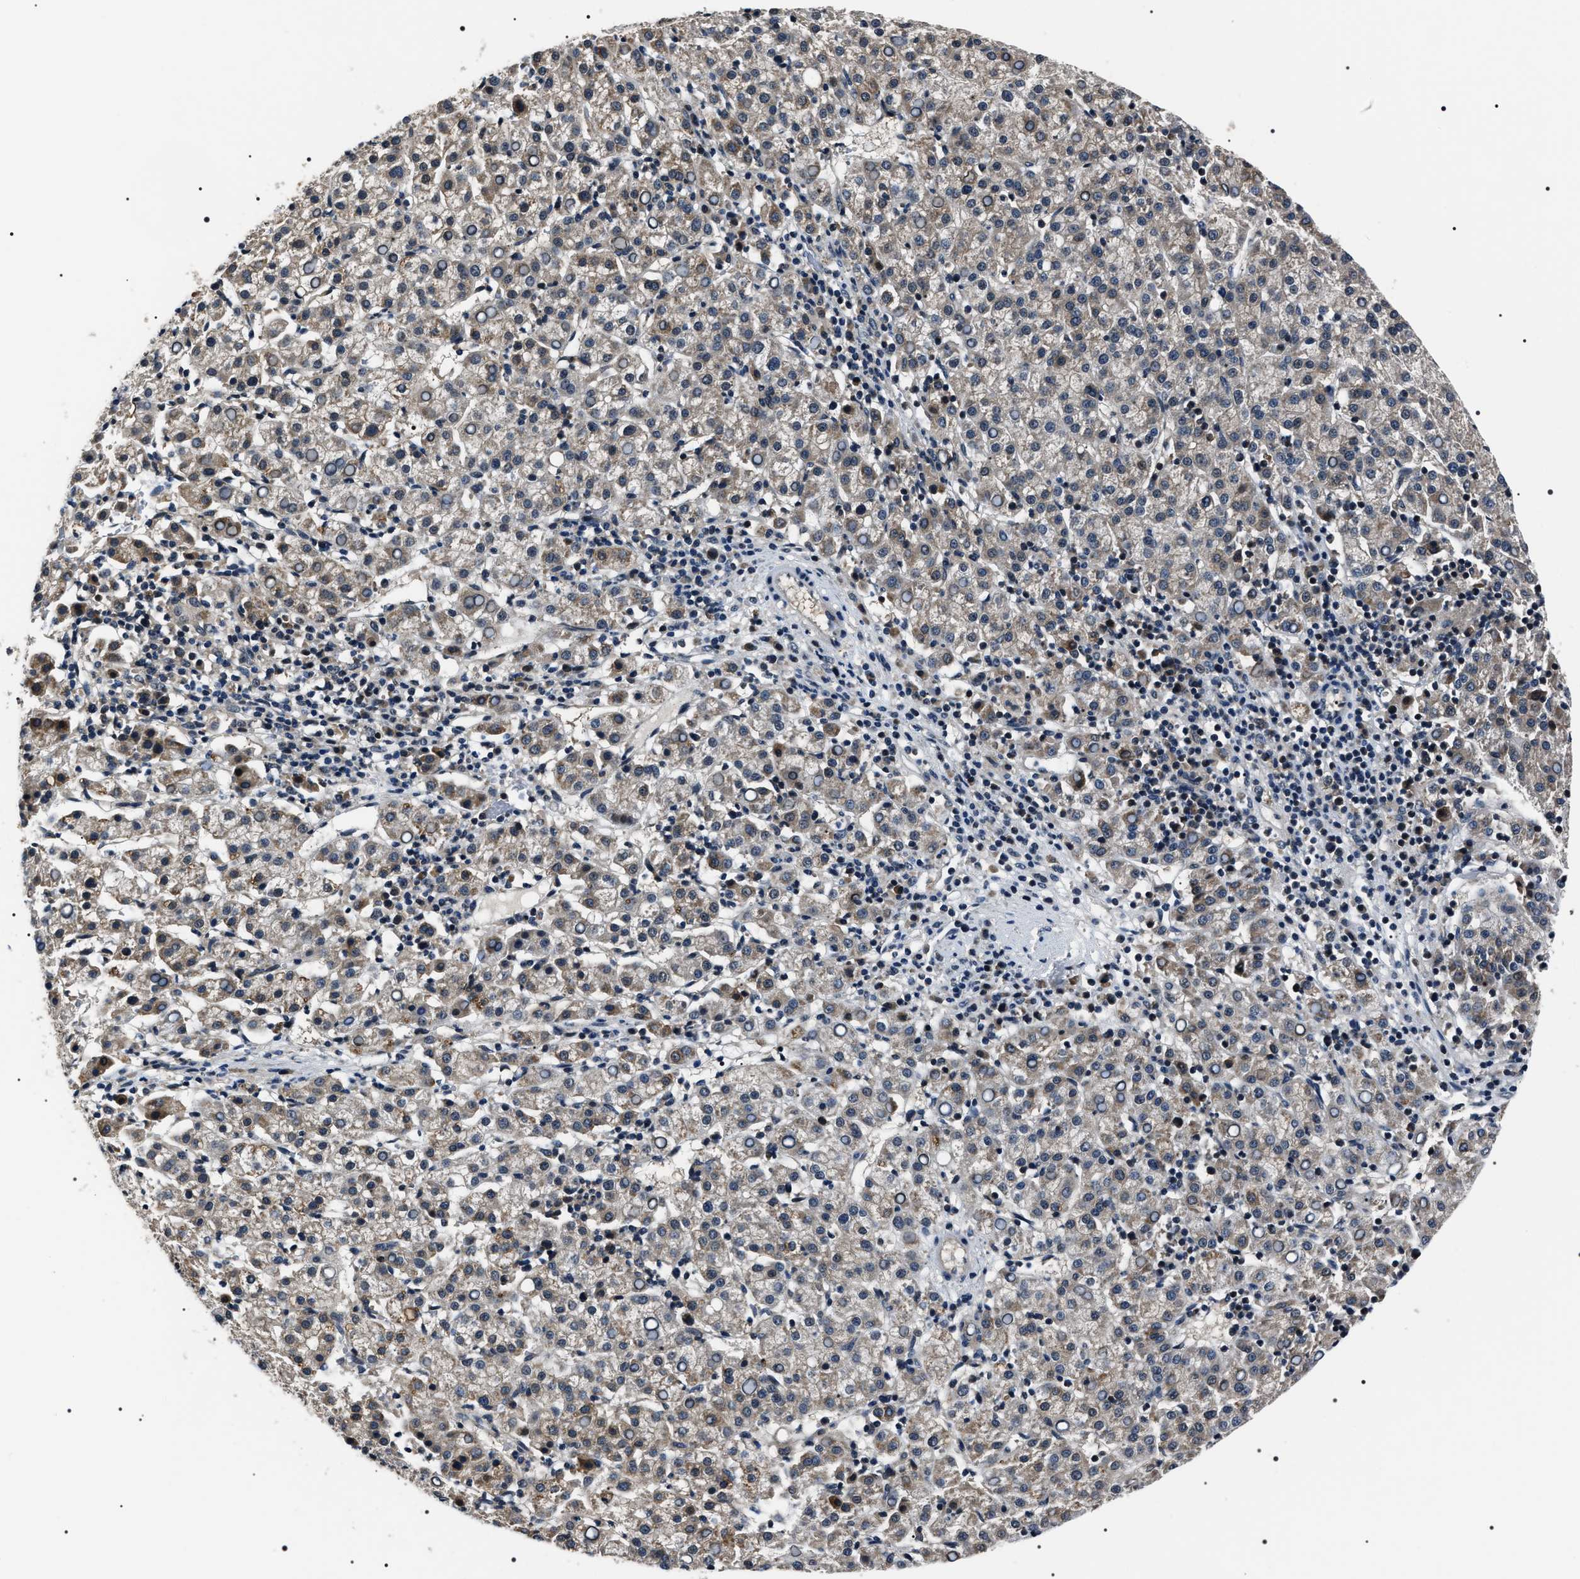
{"staining": {"intensity": "weak", "quantity": "<25%", "location": "cytoplasmic/membranous"}, "tissue": "liver cancer", "cell_type": "Tumor cells", "image_type": "cancer", "snomed": [{"axis": "morphology", "description": "Carcinoma, Hepatocellular, NOS"}, {"axis": "topography", "description": "Liver"}], "caption": "A photomicrograph of liver hepatocellular carcinoma stained for a protein reveals no brown staining in tumor cells.", "gene": "SIPA1", "patient": {"sex": "female", "age": 58}}